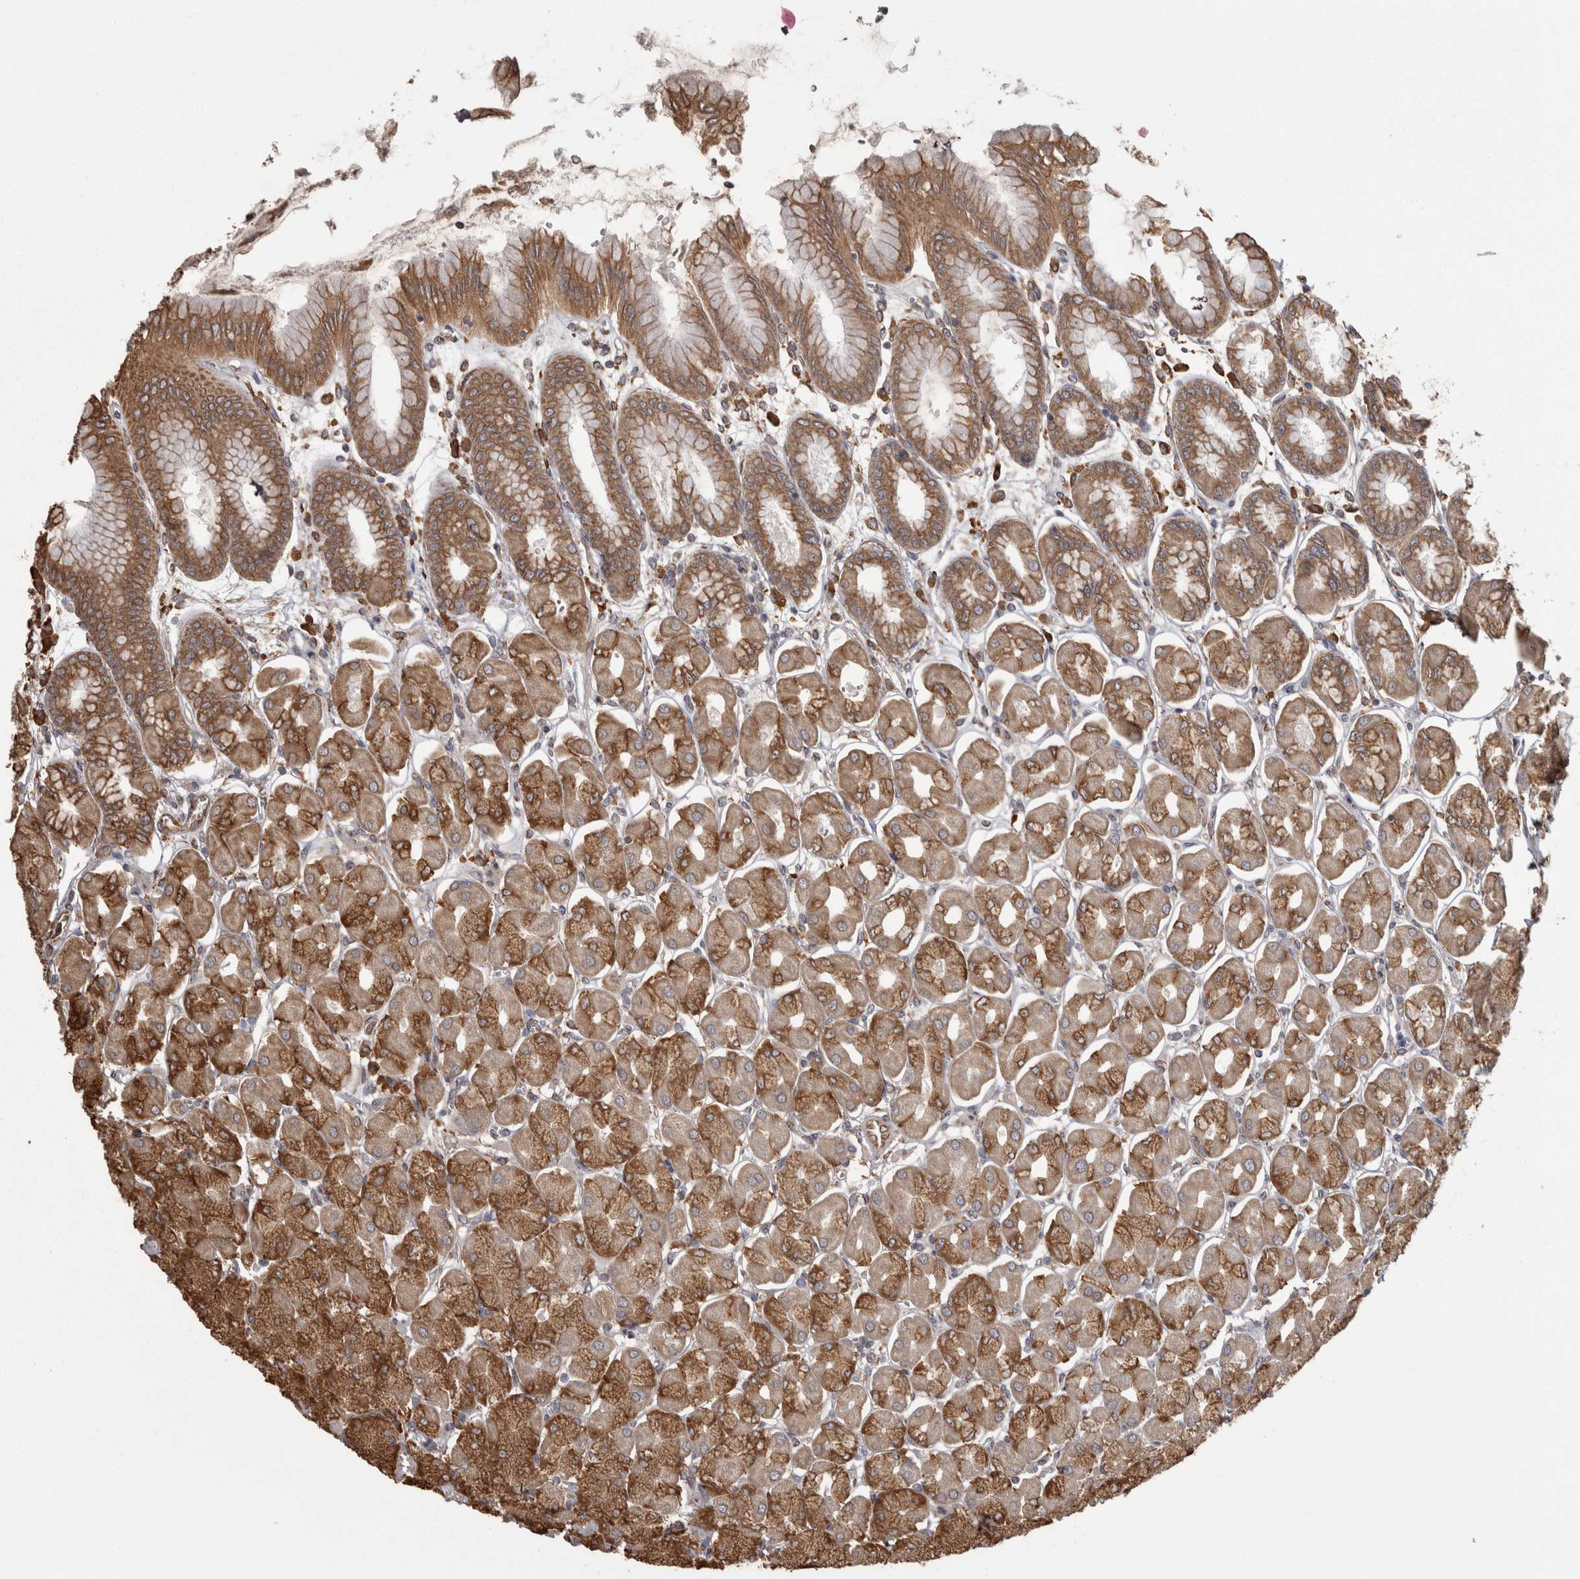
{"staining": {"intensity": "moderate", "quantity": ">75%", "location": "cytoplasmic/membranous"}, "tissue": "stomach", "cell_type": "Glandular cells", "image_type": "normal", "snomed": [{"axis": "morphology", "description": "Normal tissue, NOS"}, {"axis": "topography", "description": "Stomach, upper"}], "caption": "DAB immunohistochemical staining of normal stomach reveals moderate cytoplasmic/membranous protein staining in about >75% of glandular cells.", "gene": "PON2", "patient": {"sex": "female", "age": 56}}